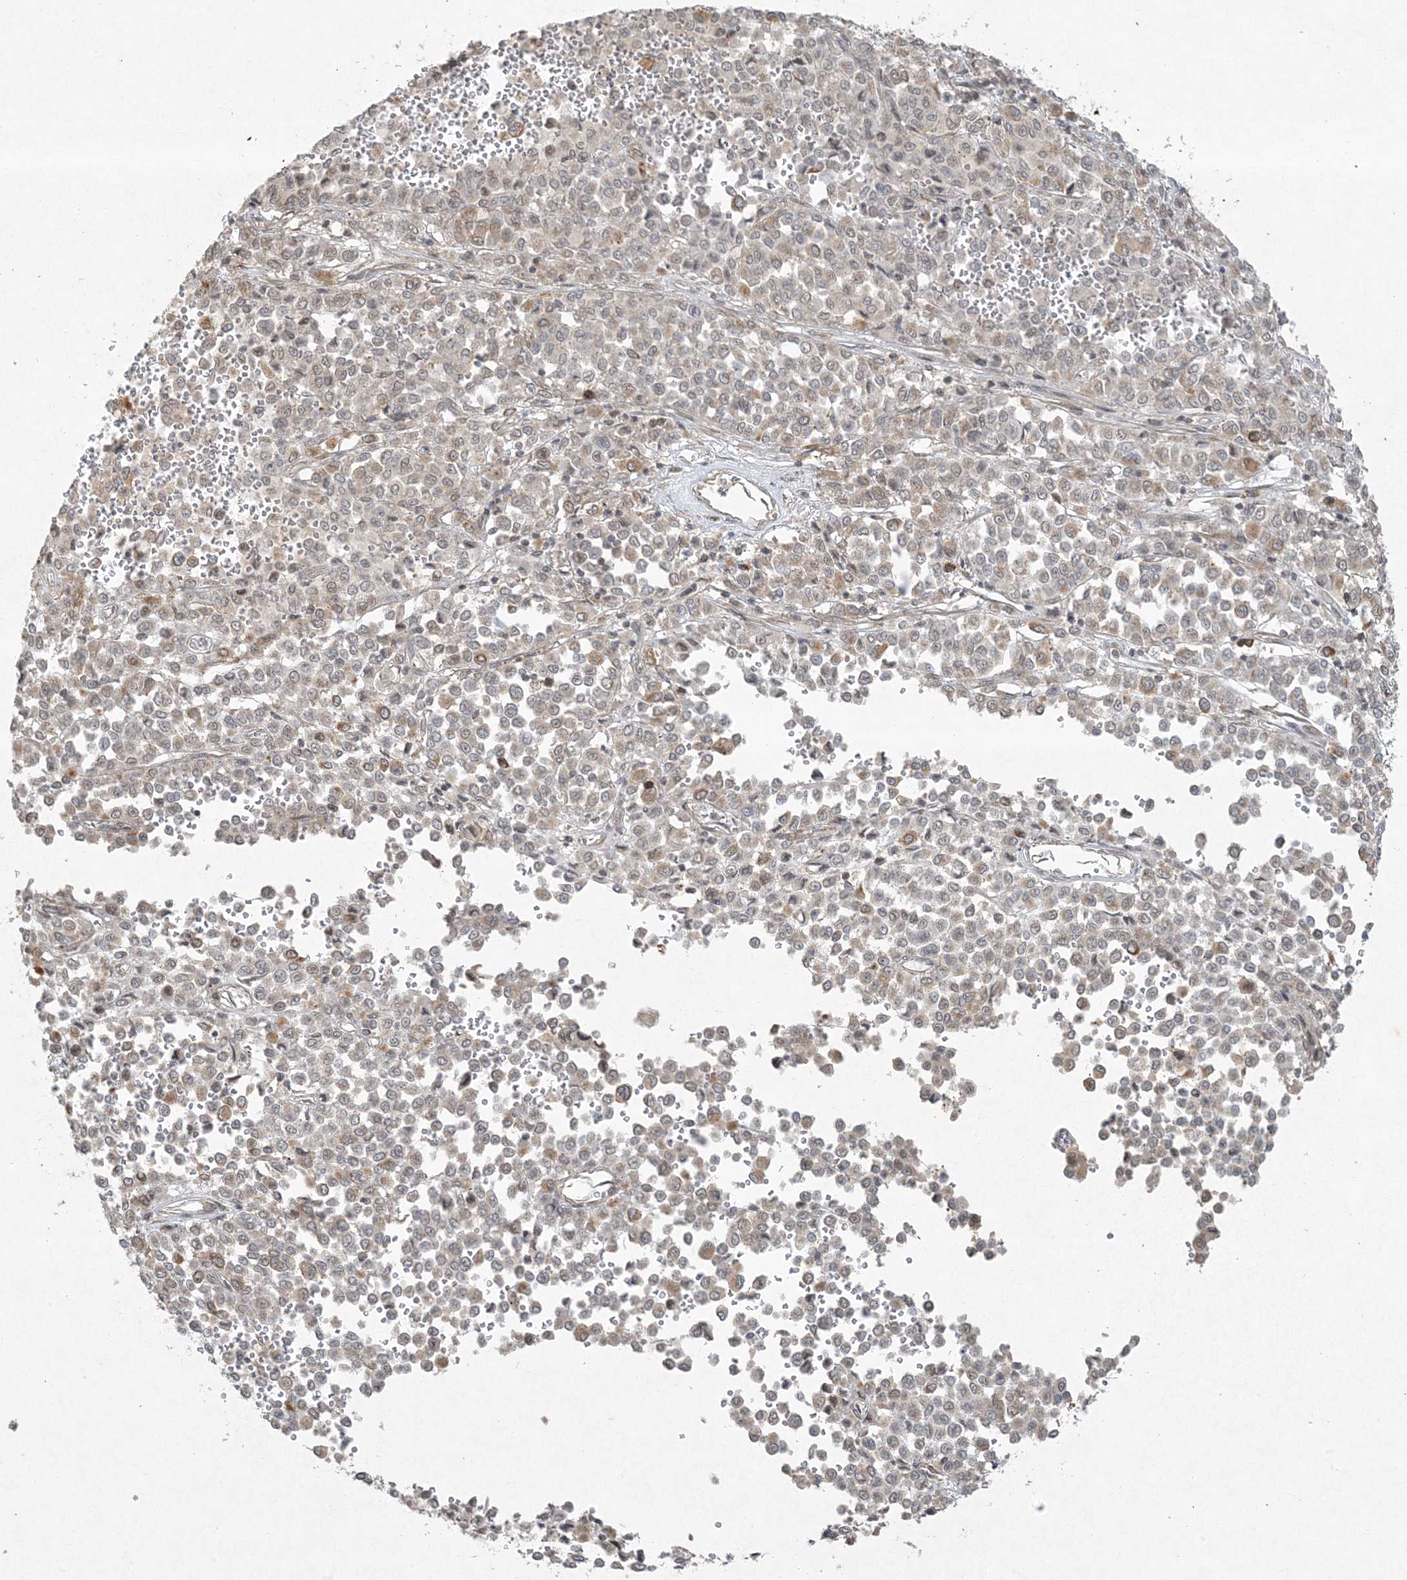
{"staining": {"intensity": "weak", "quantity": "<25%", "location": "cytoplasmic/membranous"}, "tissue": "melanoma", "cell_type": "Tumor cells", "image_type": "cancer", "snomed": [{"axis": "morphology", "description": "Malignant melanoma, Metastatic site"}, {"axis": "topography", "description": "Pancreas"}], "caption": "Immunohistochemical staining of malignant melanoma (metastatic site) reveals no significant staining in tumor cells.", "gene": "ZNF263", "patient": {"sex": "female", "age": 30}}